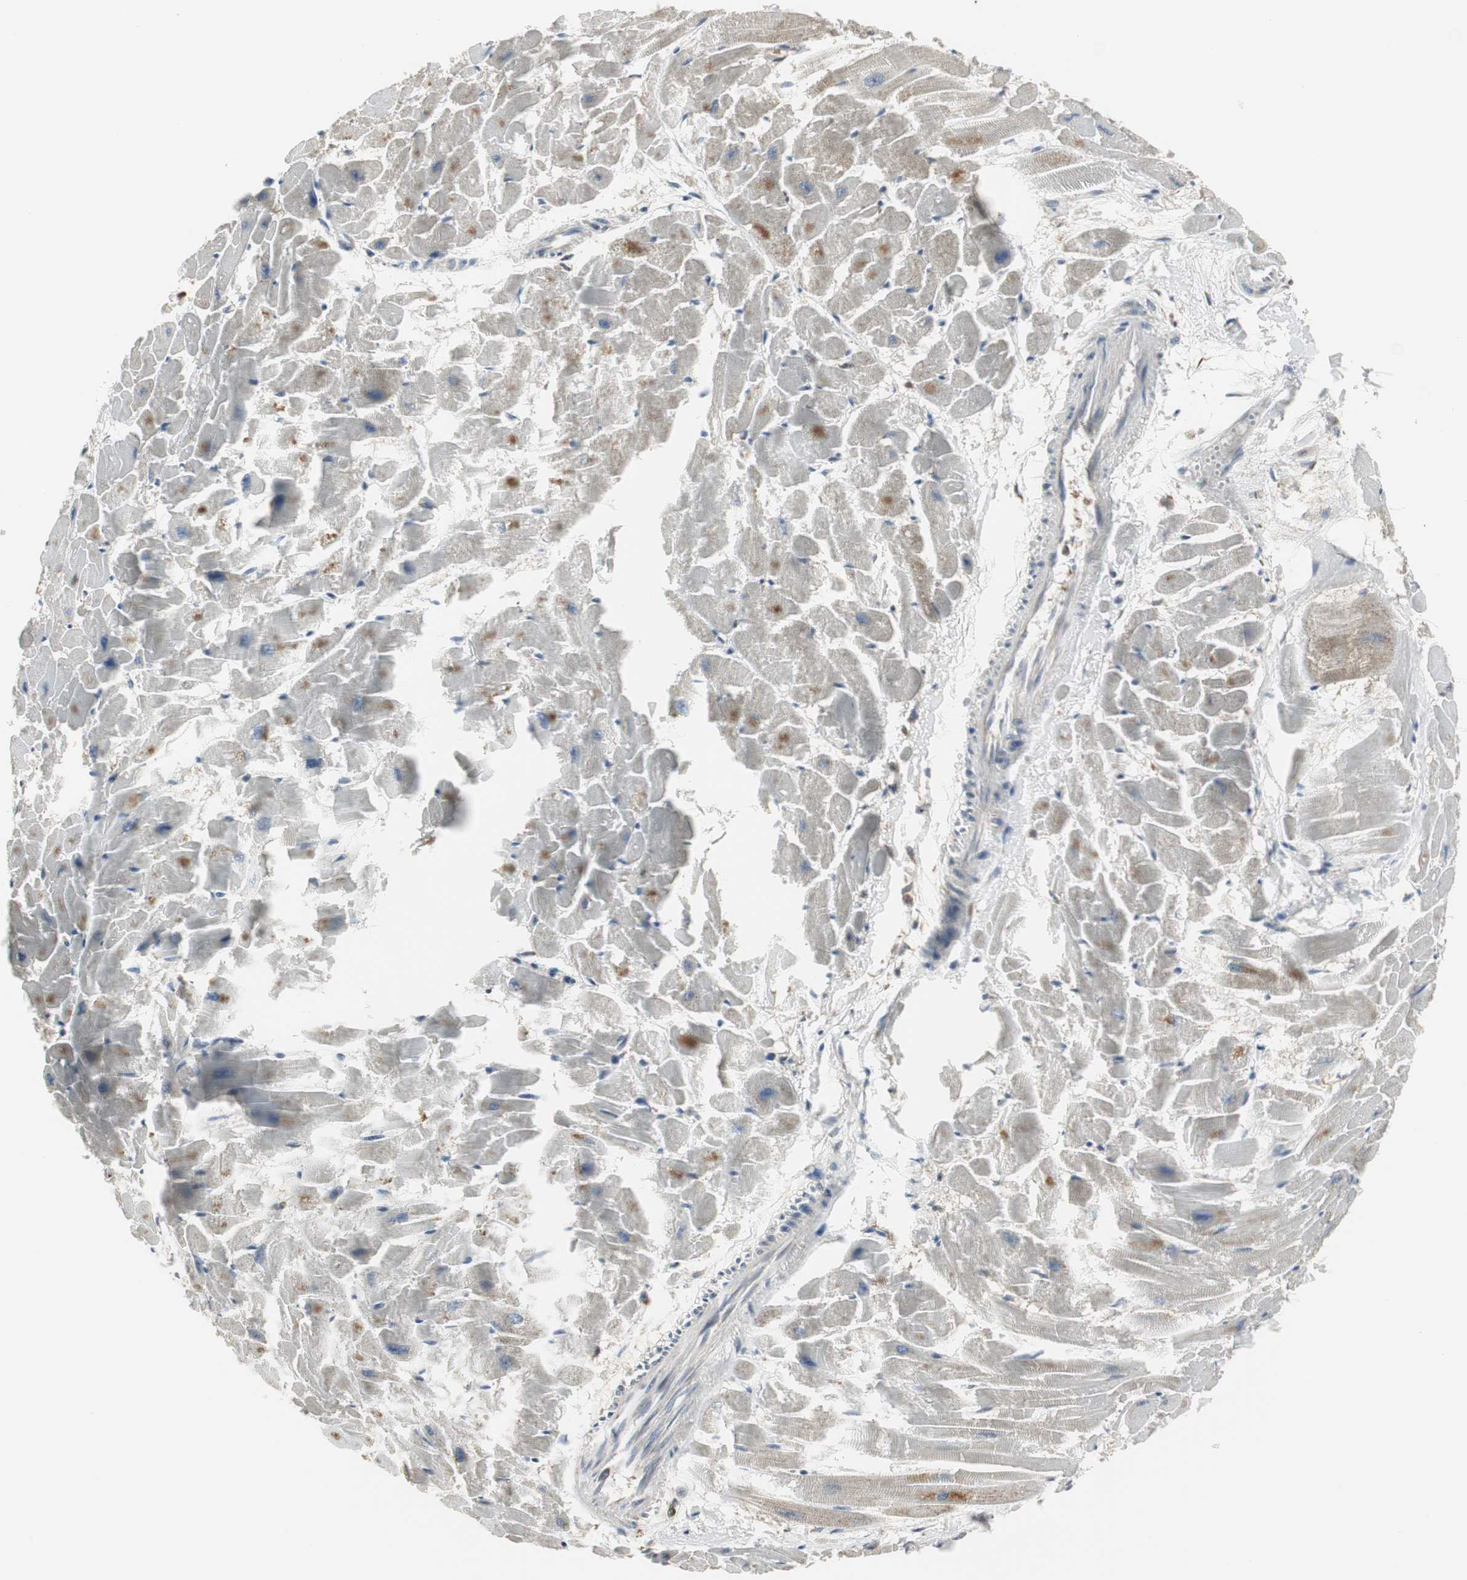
{"staining": {"intensity": "moderate", "quantity": "<25%", "location": "cytoplasmic/membranous"}, "tissue": "heart muscle", "cell_type": "Cardiomyocytes", "image_type": "normal", "snomed": [{"axis": "morphology", "description": "Normal tissue, NOS"}, {"axis": "topography", "description": "Heart"}], "caption": "Immunohistochemistry micrograph of normal heart muscle: human heart muscle stained using IHC reveals low levels of moderate protein expression localized specifically in the cytoplasmic/membranous of cardiomyocytes, appearing as a cytoplasmic/membranous brown color.", "gene": "PLIN3", "patient": {"sex": "female", "age": 19}}